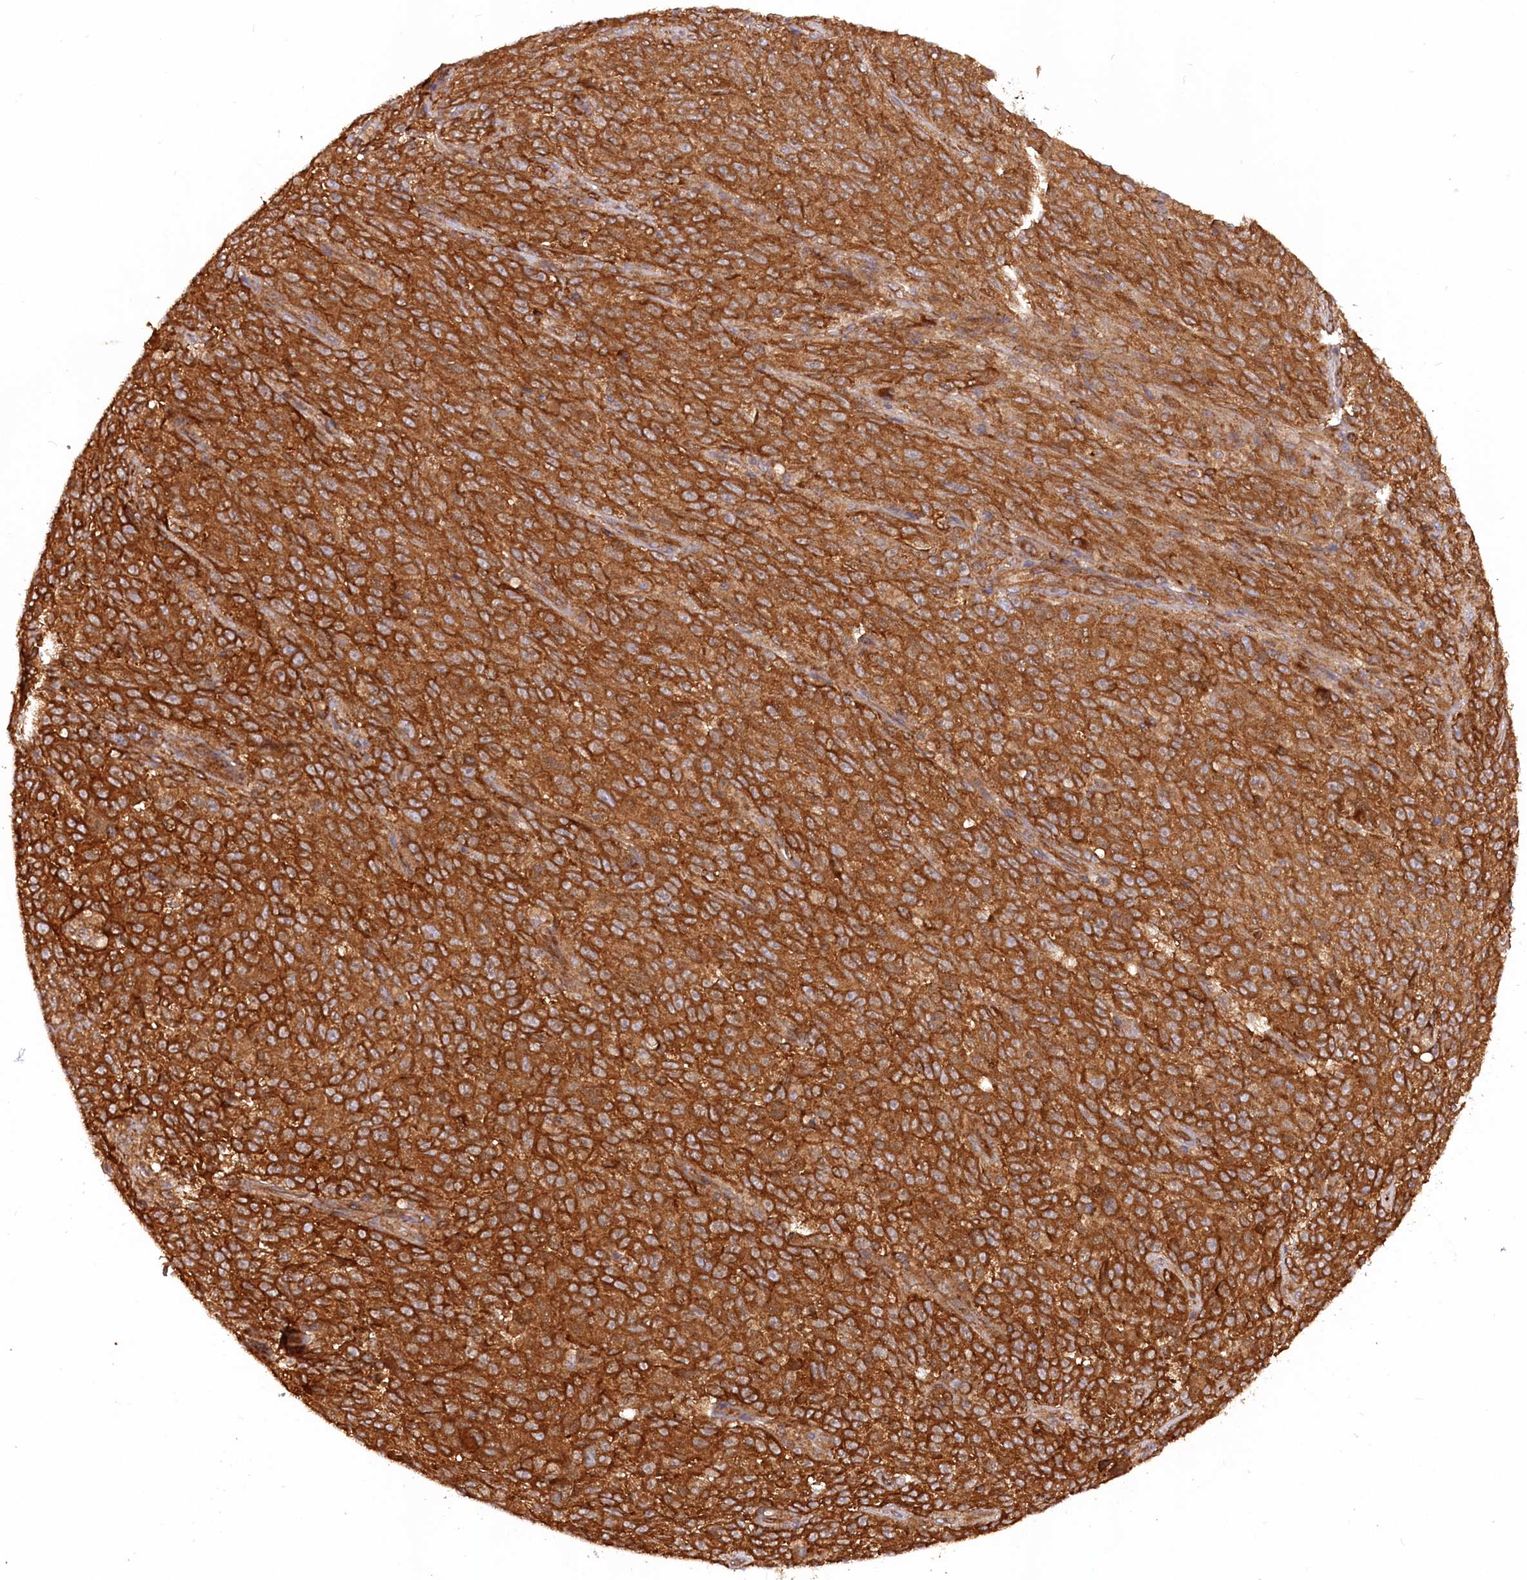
{"staining": {"intensity": "strong", "quantity": ">75%", "location": "cytoplasmic/membranous"}, "tissue": "melanoma", "cell_type": "Tumor cells", "image_type": "cancer", "snomed": [{"axis": "morphology", "description": "Malignant melanoma, NOS"}, {"axis": "topography", "description": "Skin"}], "caption": "Protein expression analysis of human malignant melanoma reveals strong cytoplasmic/membranous staining in about >75% of tumor cells.", "gene": "PAIP2", "patient": {"sex": "female", "age": 82}}